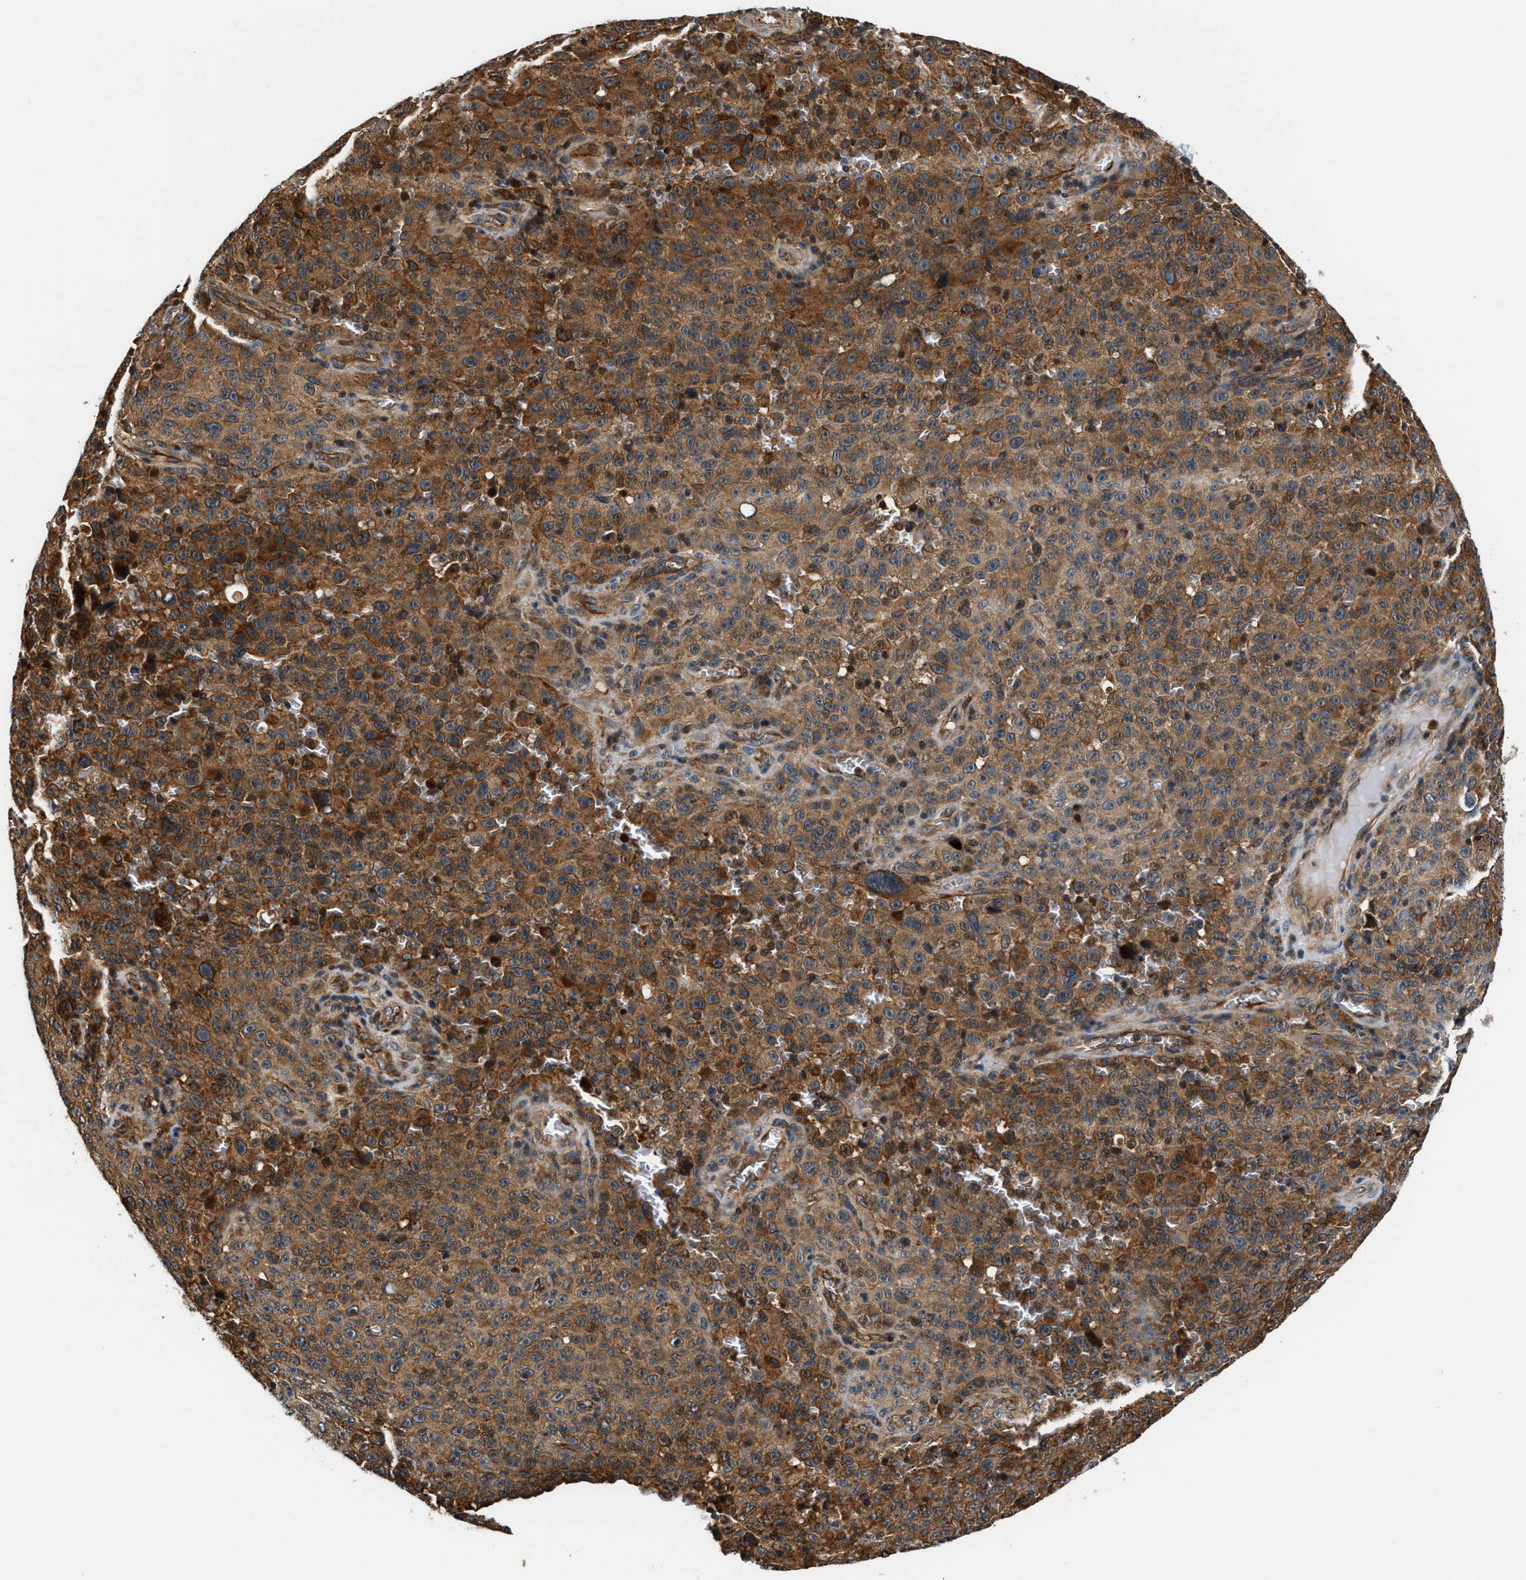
{"staining": {"intensity": "strong", "quantity": ">75%", "location": "cytoplasmic/membranous"}, "tissue": "melanoma", "cell_type": "Tumor cells", "image_type": "cancer", "snomed": [{"axis": "morphology", "description": "Malignant melanoma, NOS"}, {"axis": "topography", "description": "Skin"}], "caption": "This micrograph exhibits malignant melanoma stained with IHC to label a protein in brown. The cytoplasmic/membranous of tumor cells show strong positivity for the protein. Nuclei are counter-stained blue.", "gene": "TUT7", "patient": {"sex": "female", "age": 82}}